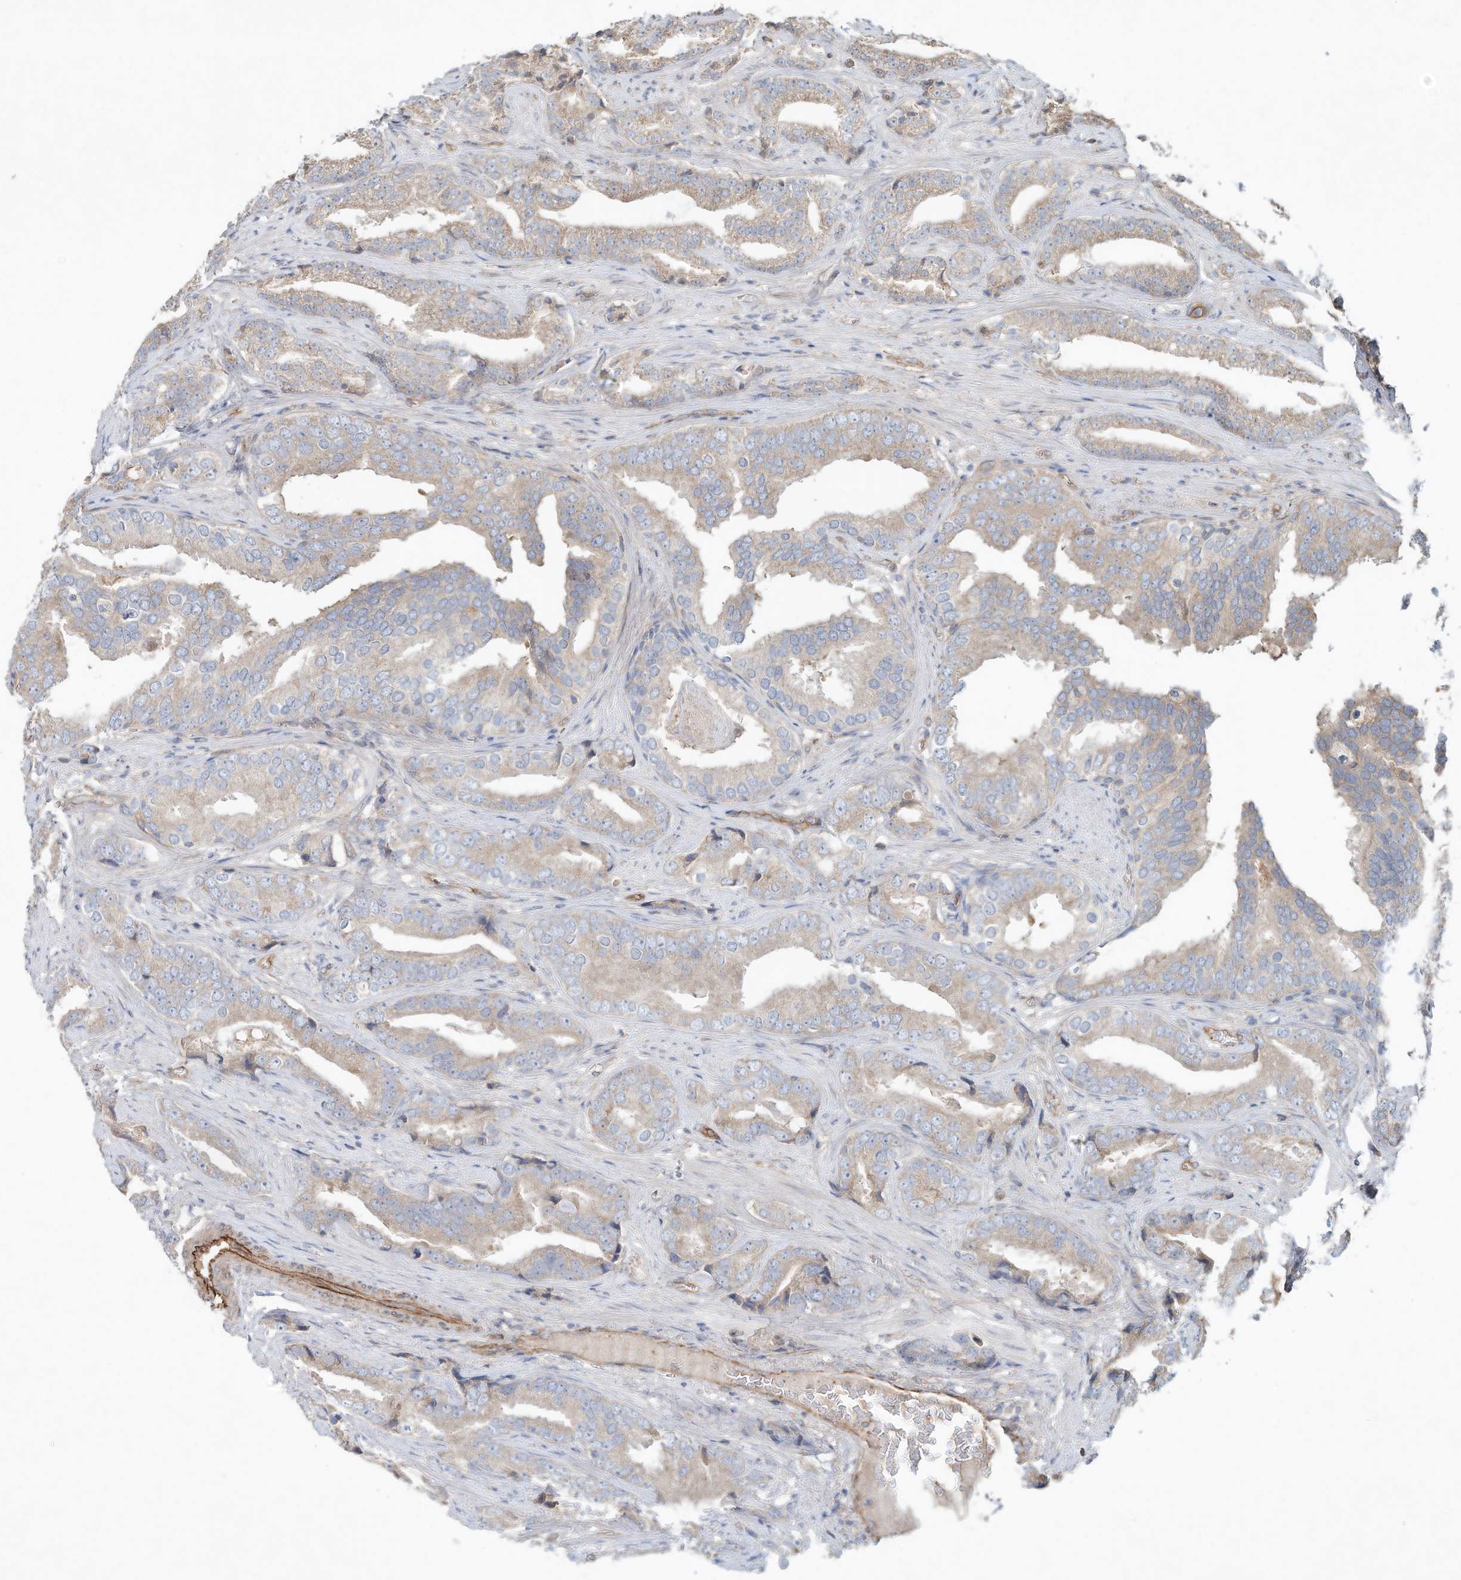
{"staining": {"intensity": "negative", "quantity": "none", "location": "none"}, "tissue": "prostate cancer", "cell_type": "Tumor cells", "image_type": "cancer", "snomed": [{"axis": "morphology", "description": "Adenocarcinoma, Low grade"}, {"axis": "topography", "description": "Prostate"}], "caption": "A histopathology image of prostate cancer stained for a protein reveals no brown staining in tumor cells.", "gene": "HTR5A", "patient": {"sex": "male", "age": 67}}